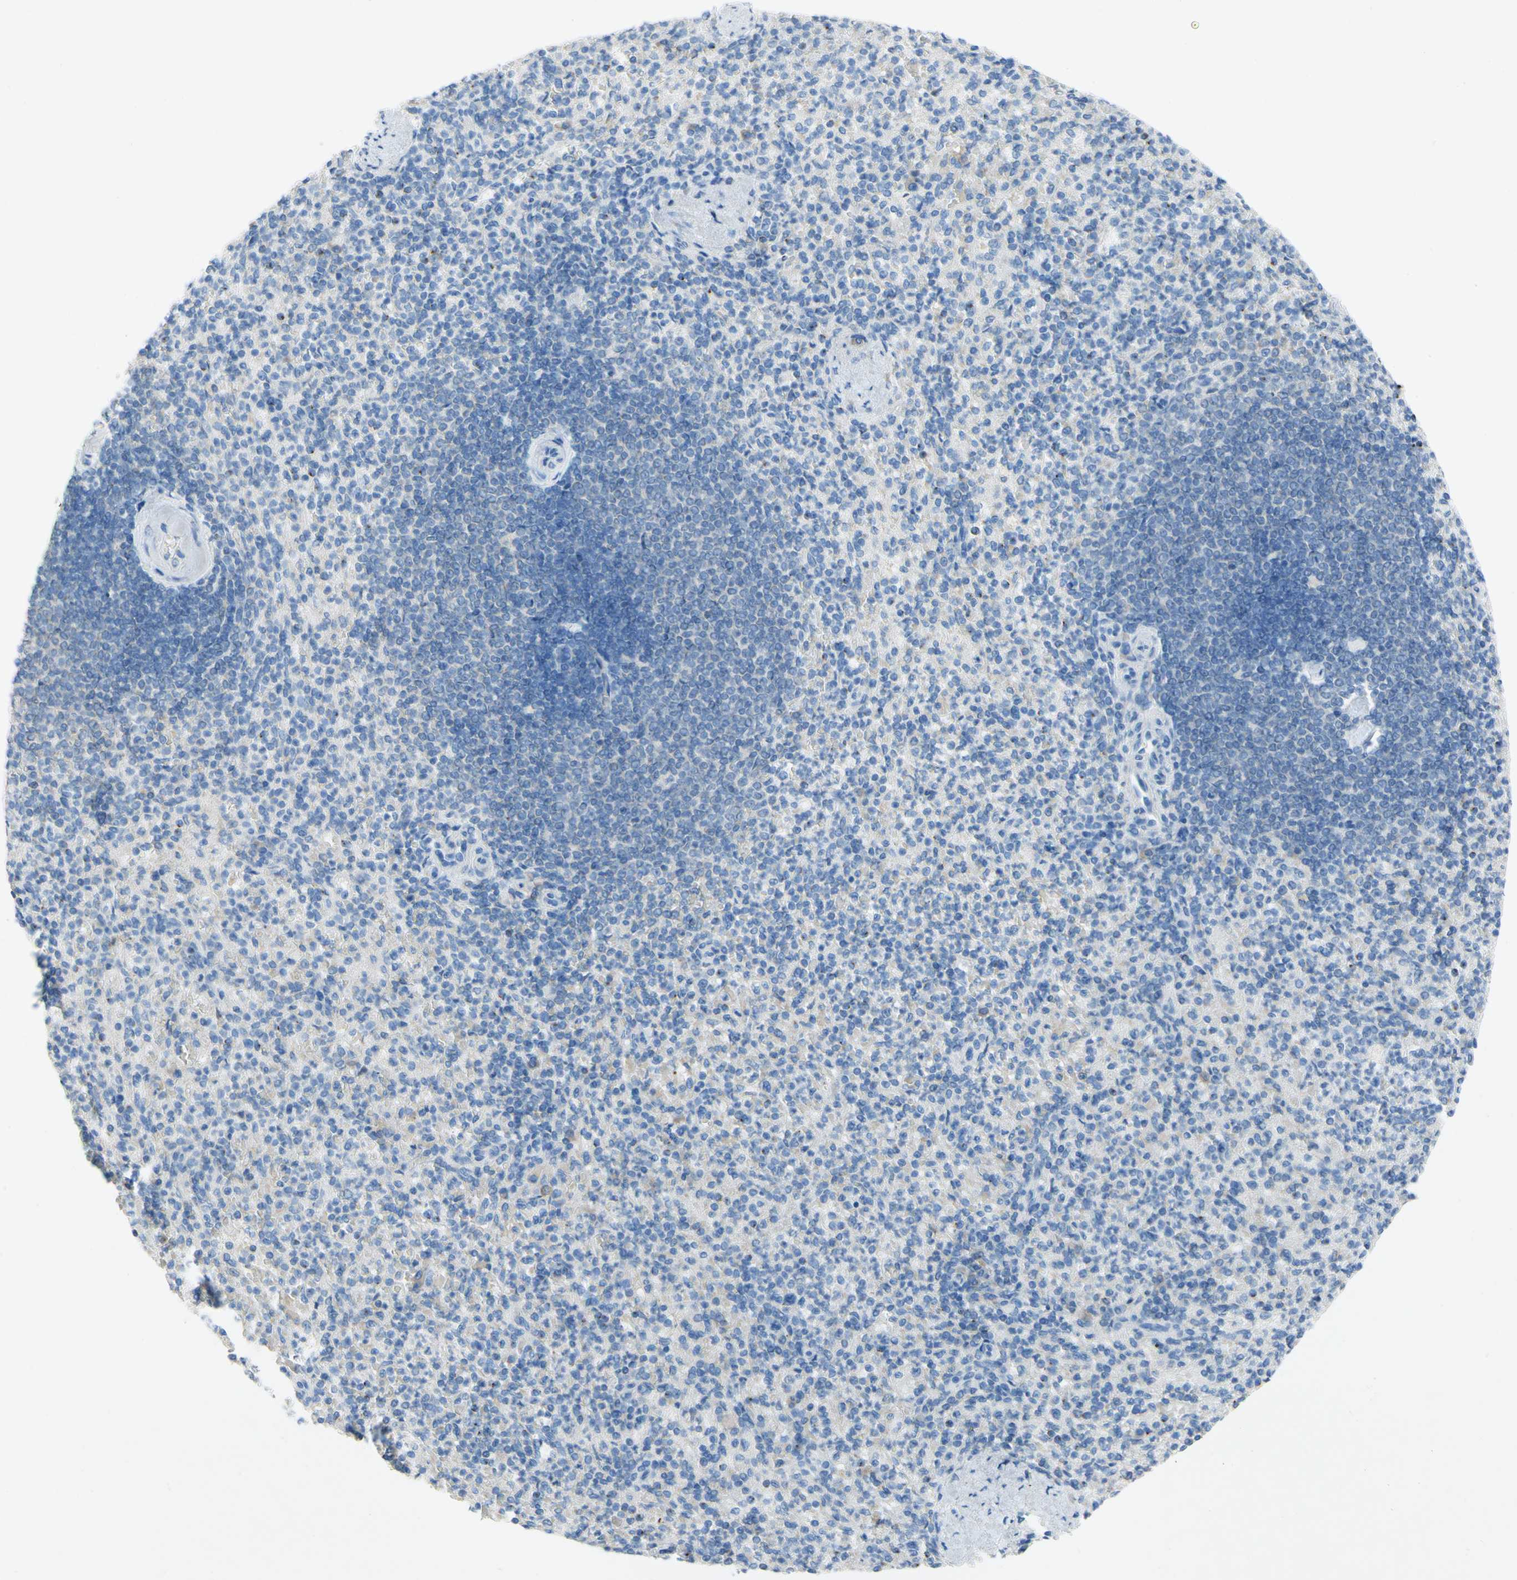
{"staining": {"intensity": "negative", "quantity": "none", "location": "none"}, "tissue": "spleen", "cell_type": "Cells in red pulp", "image_type": "normal", "snomed": [{"axis": "morphology", "description": "Normal tissue, NOS"}, {"axis": "topography", "description": "Spleen"}], "caption": "Human spleen stained for a protein using immunohistochemistry (IHC) demonstrates no positivity in cells in red pulp.", "gene": "ACADL", "patient": {"sex": "female", "age": 74}}